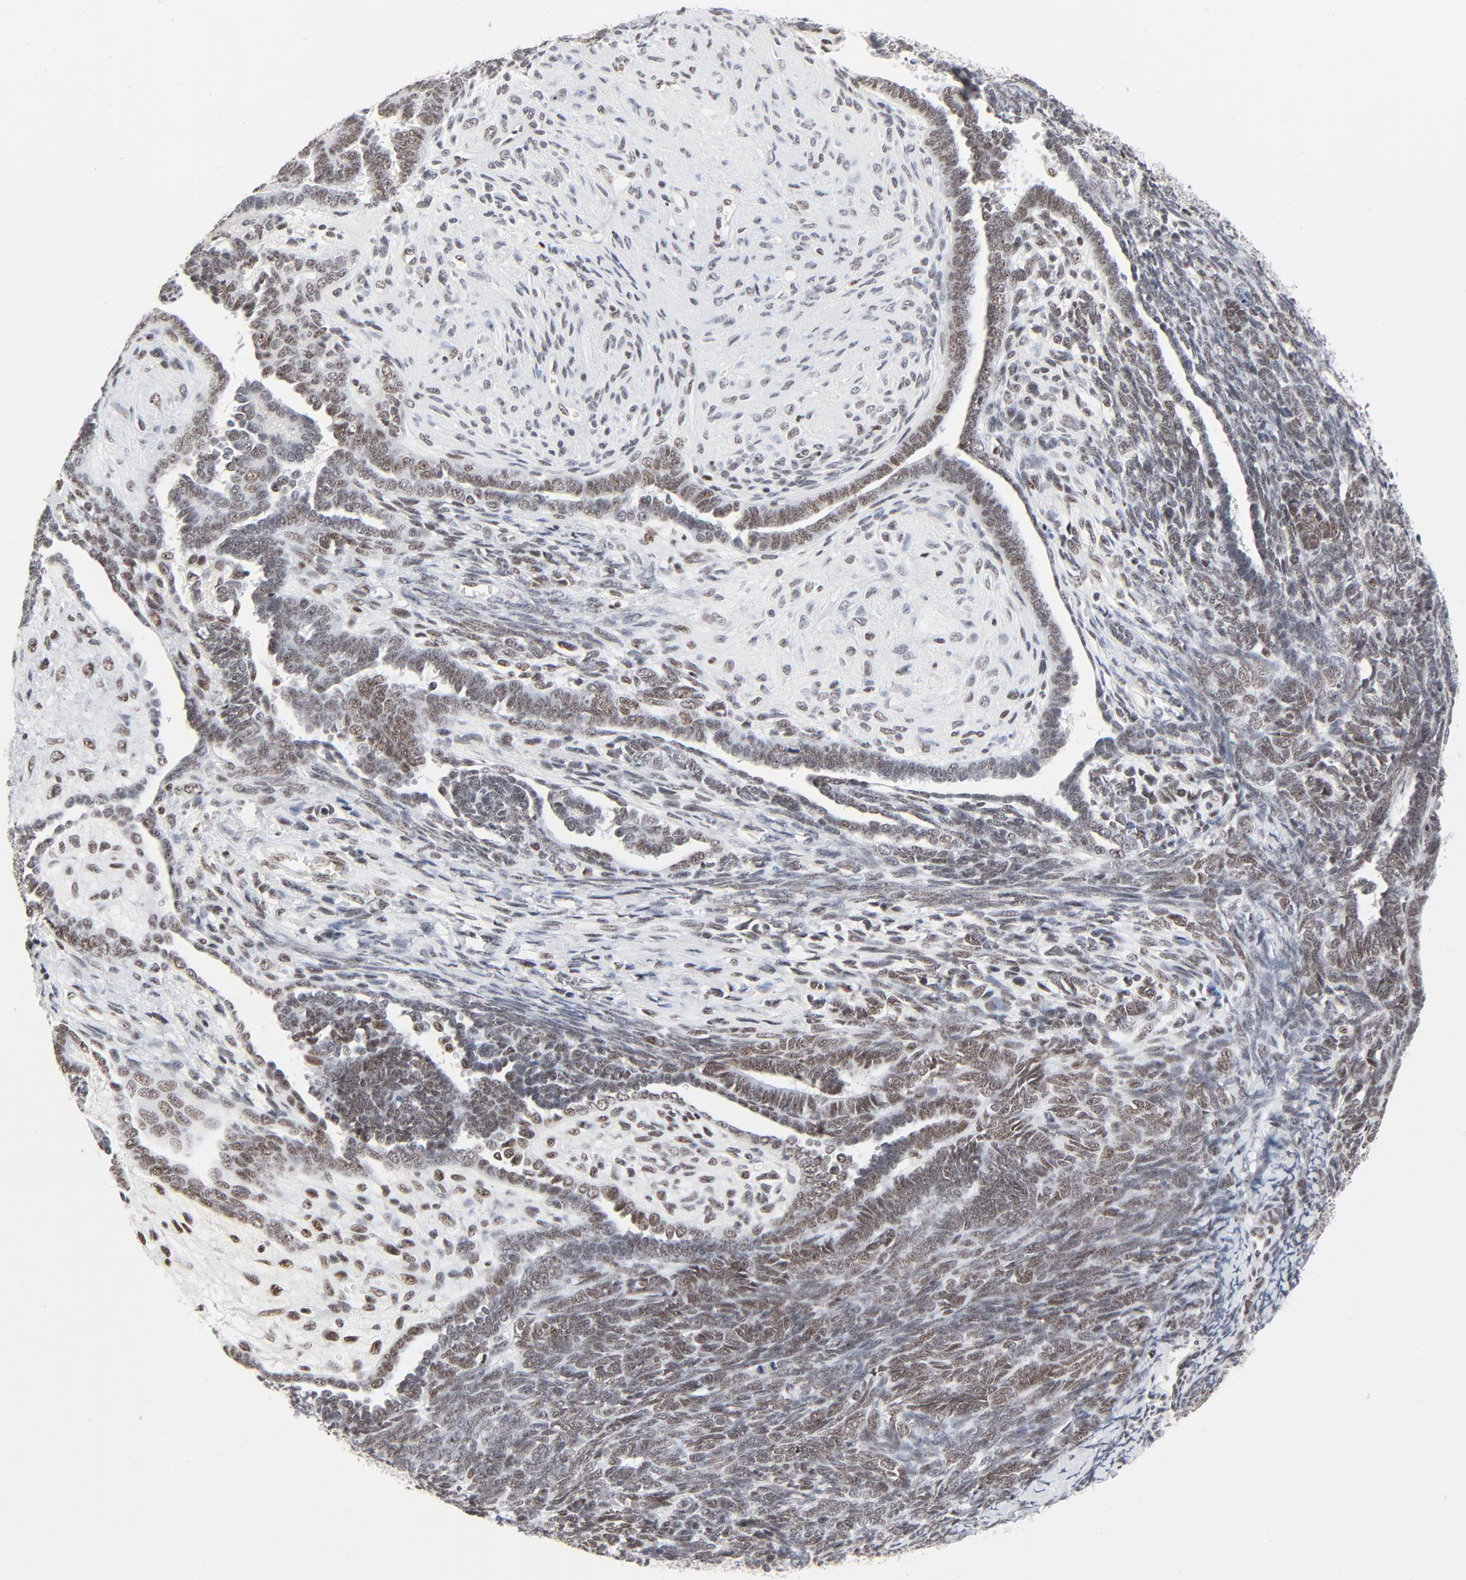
{"staining": {"intensity": "moderate", "quantity": ">75%", "location": "nuclear"}, "tissue": "endometrial cancer", "cell_type": "Tumor cells", "image_type": "cancer", "snomed": [{"axis": "morphology", "description": "Neoplasm, malignant, NOS"}, {"axis": "topography", "description": "Endometrium"}], "caption": "A micrograph showing moderate nuclear positivity in approximately >75% of tumor cells in endometrial malignant neoplasm, as visualized by brown immunohistochemical staining.", "gene": "GTF2H1", "patient": {"sex": "female", "age": 74}}